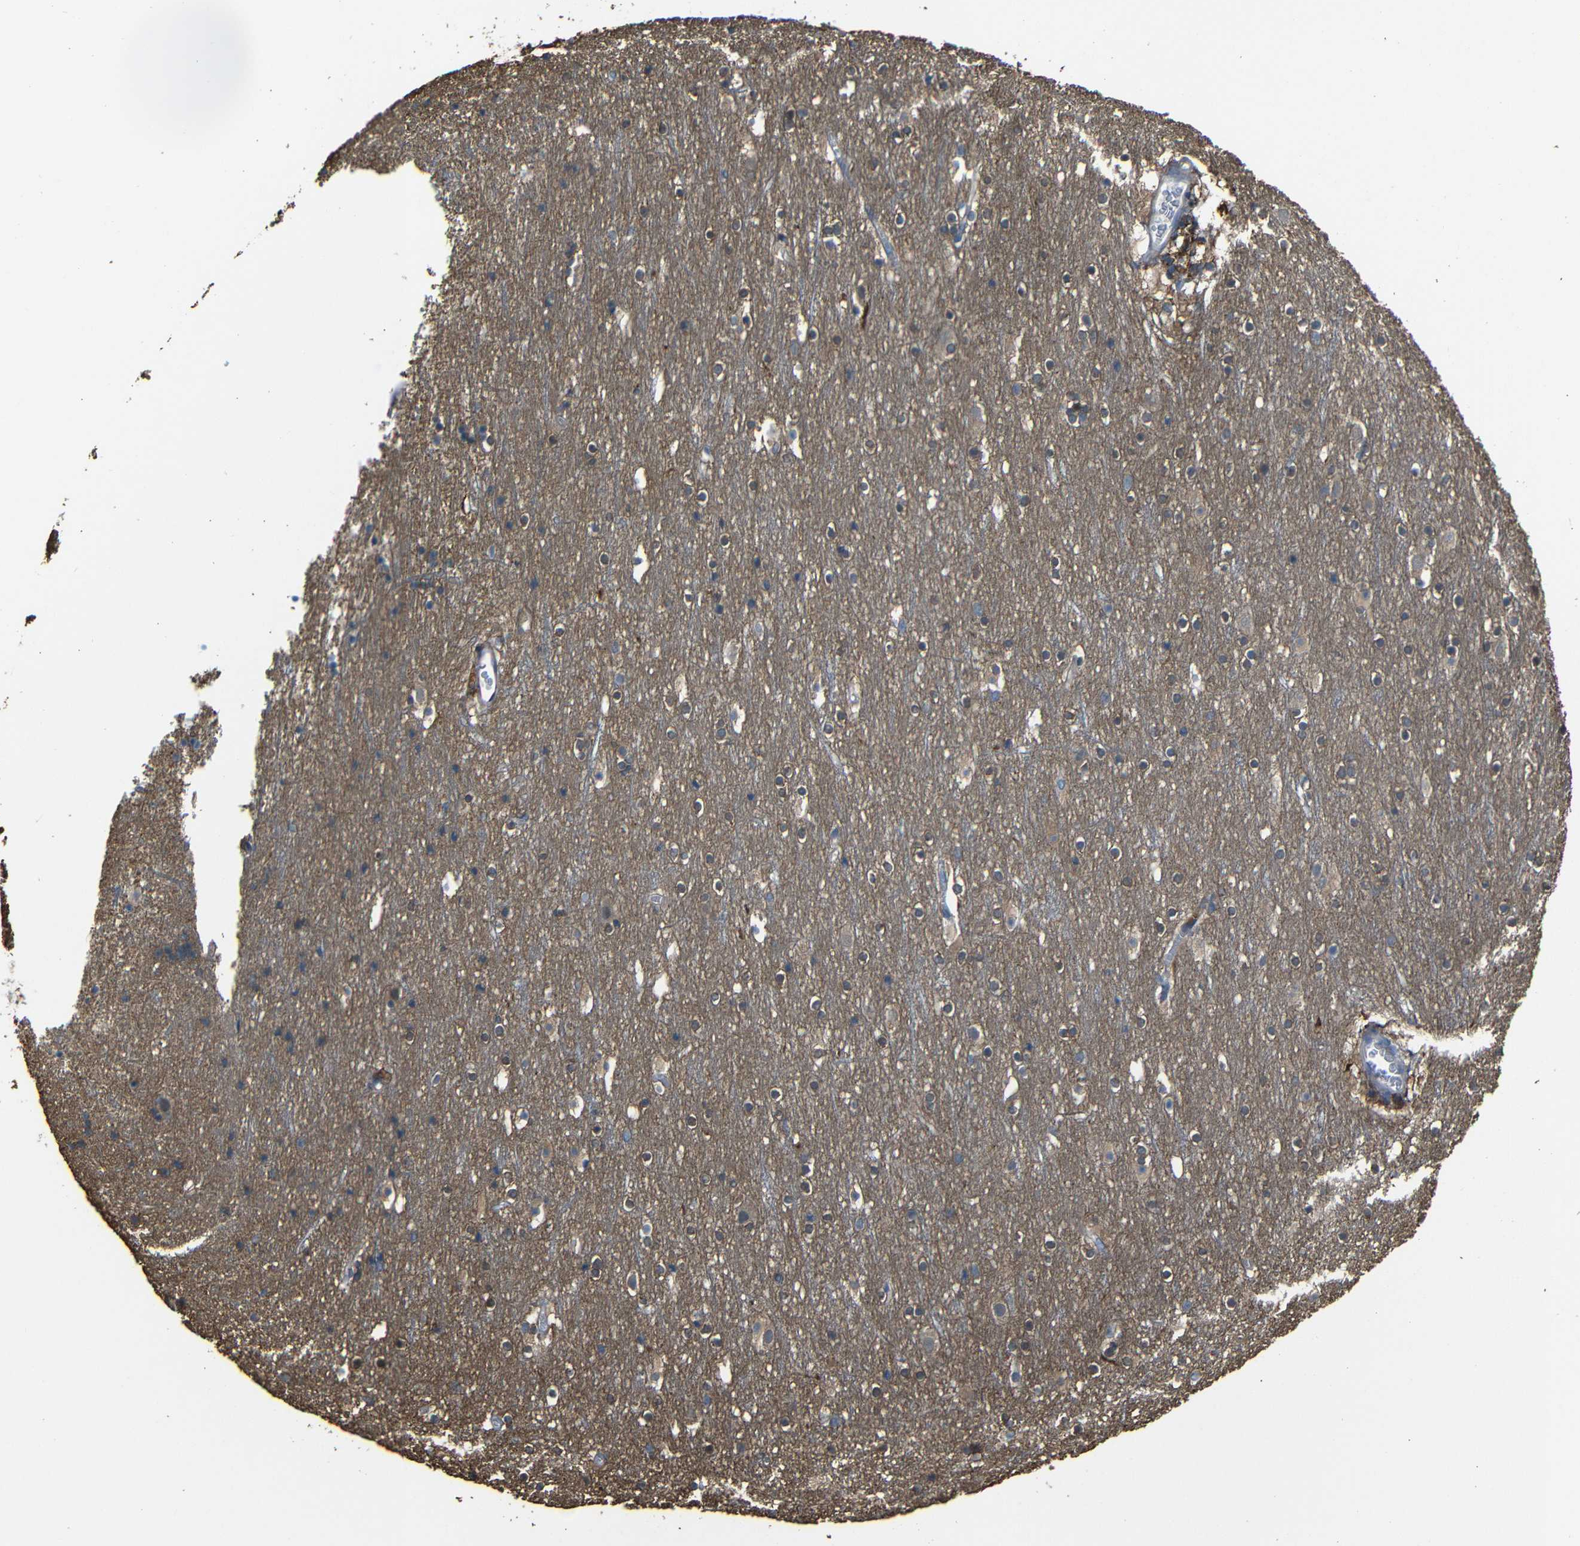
{"staining": {"intensity": "negative", "quantity": "none", "location": "none"}, "tissue": "cerebral cortex", "cell_type": "Endothelial cells", "image_type": "normal", "snomed": [{"axis": "morphology", "description": "Normal tissue, NOS"}, {"axis": "topography", "description": "Cerebral cortex"}], "caption": "IHC micrograph of normal cerebral cortex stained for a protein (brown), which reveals no staining in endothelial cells.", "gene": "ADGRE5", "patient": {"sex": "male", "age": 45}}